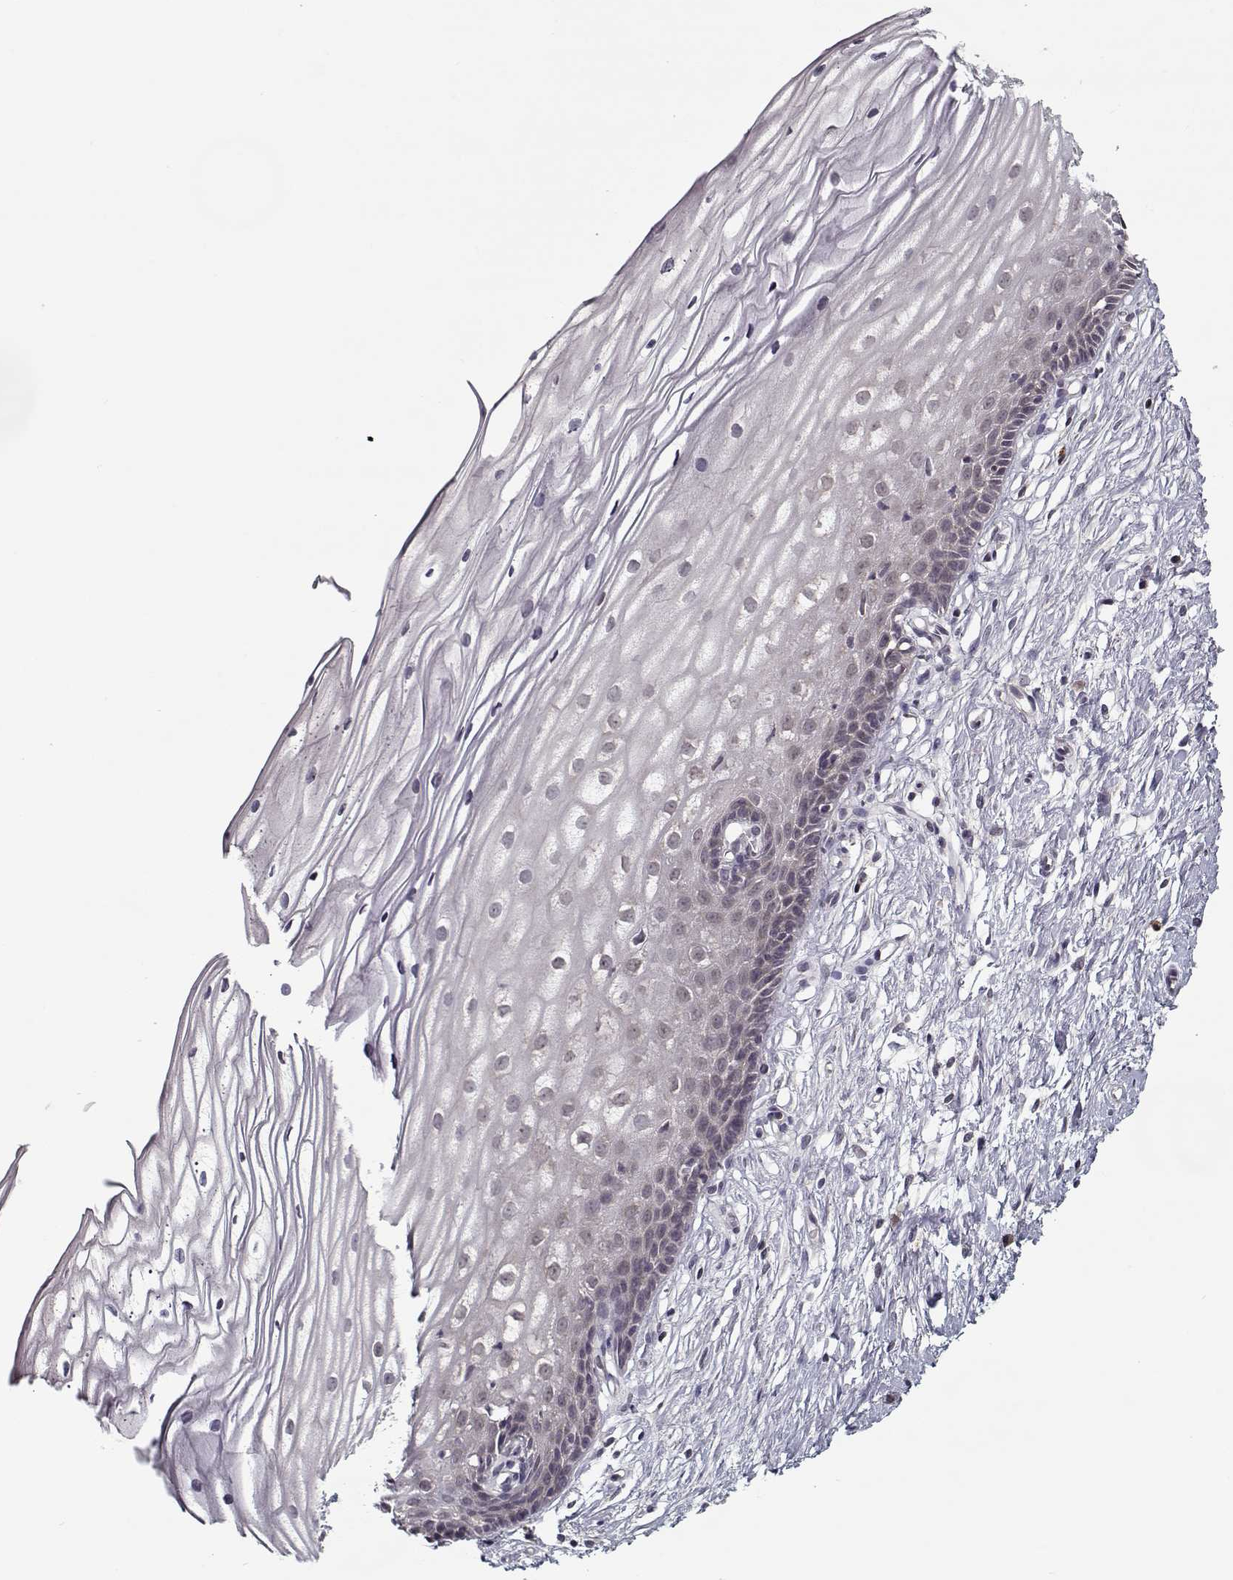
{"staining": {"intensity": "negative", "quantity": "none", "location": "none"}, "tissue": "cervix", "cell_type": "Squamous epithelial cells", "image_type": "normal", "snomed": [{"axis": "morphology", "description": "Normal tissue, NOS"}, {"axis": "topography", "description": "Cervix"}], "caption": "Squamous epithelial cells are negative for protein expression in unremarkable human cervix. Nuclei are stained in blue.", "gene": "TESPA1", "patient": {"sex": "female", "age": 40}}